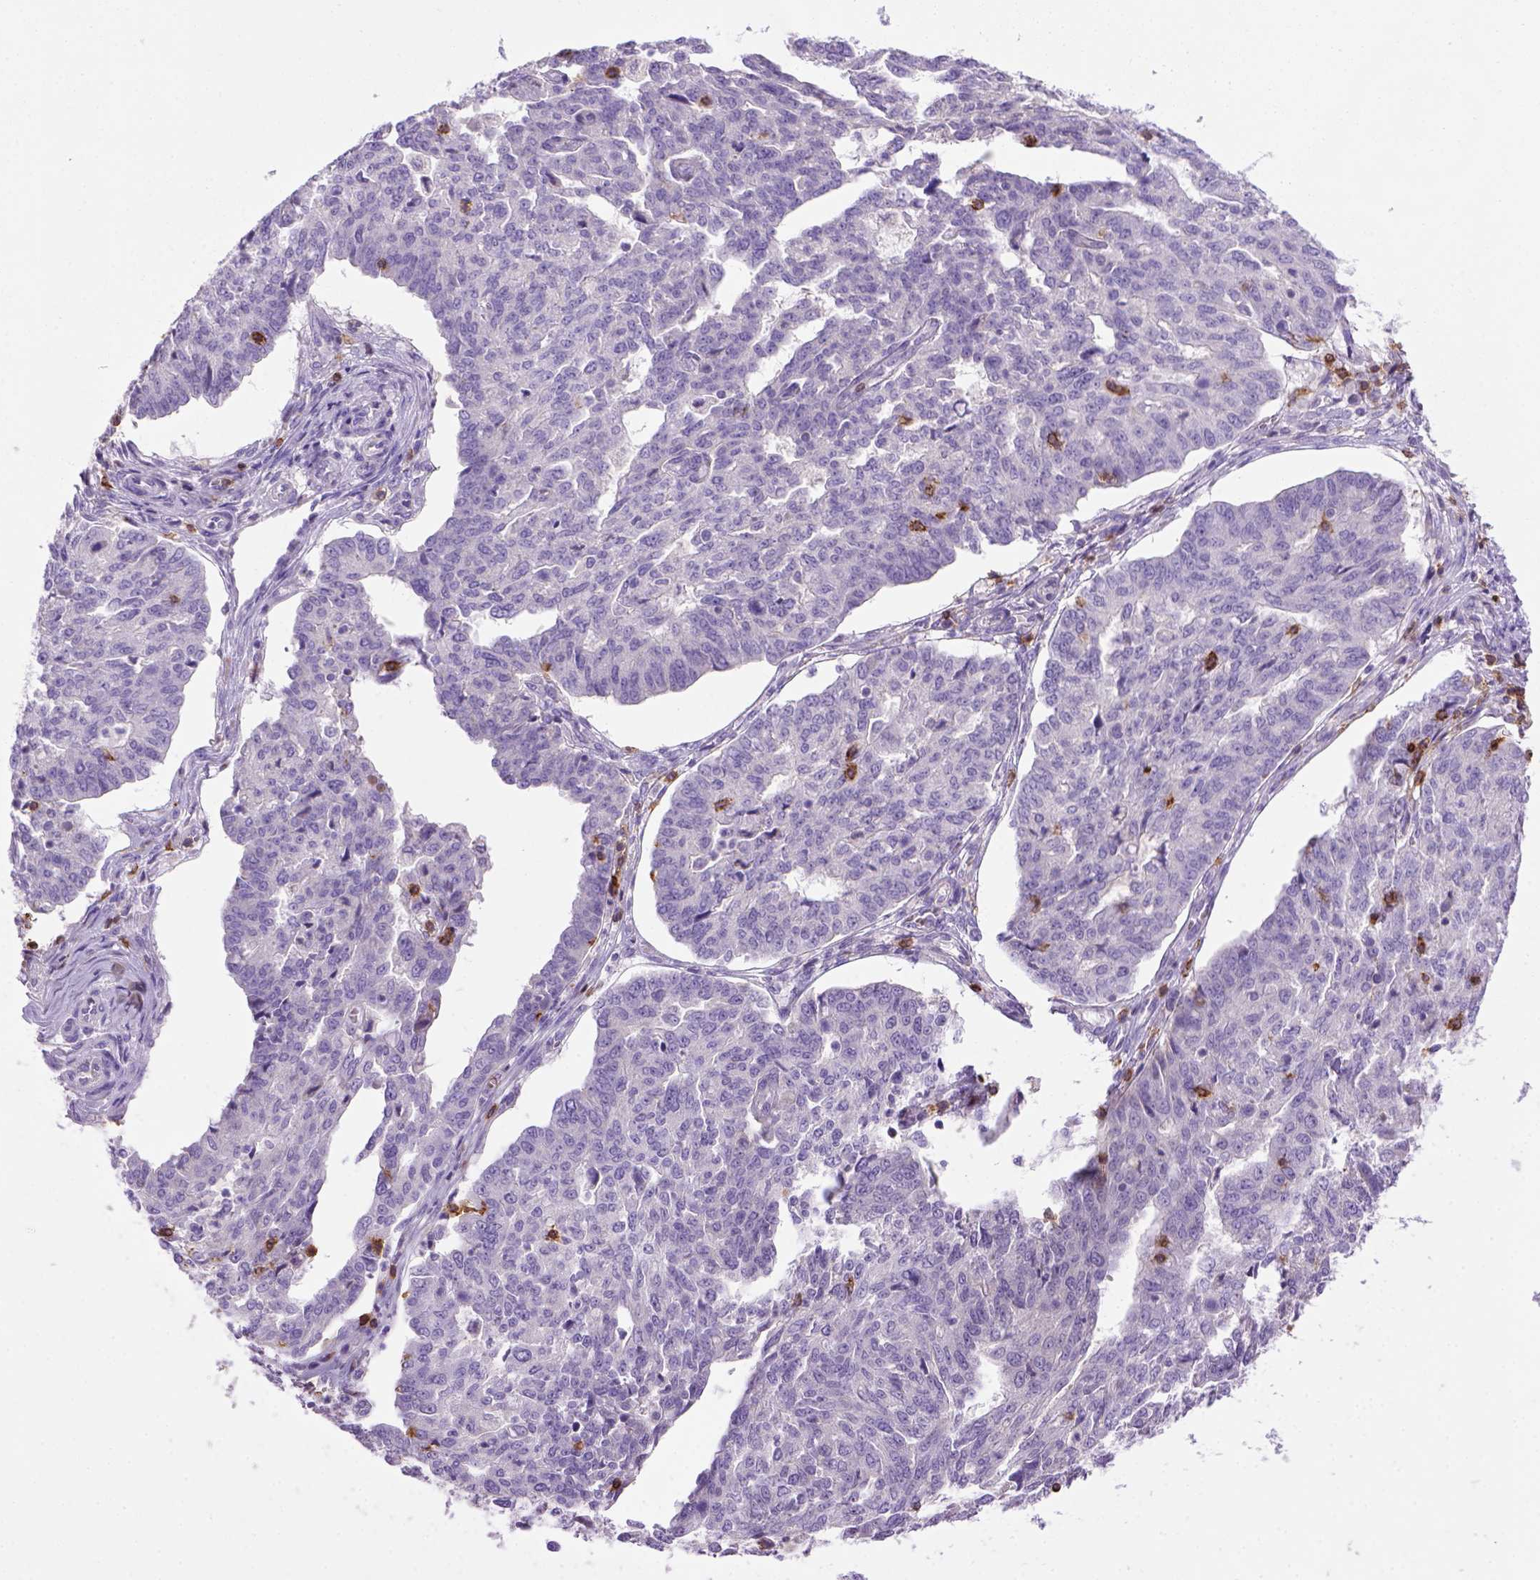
{"staining": {"intensity": "negative", "quantity": "none", "location": "none"}, "tissue": "ovarian cancer", "cell_type": "Tumor cells", "image_type": "cancer", "snomed": [{"axis": "morphology", "description": "Cystadenocarcinoma, serous, NOS"}, {"axis": "topography", "description": "Ovary"}], "caption": "Ovarian cancer (serous cystadenocarcinoma) was stained to show a protein in brown. There is no significant positivity in tumor cells.", "gene": "CD3E", "patient": {"sex": "female", "age": 67}}